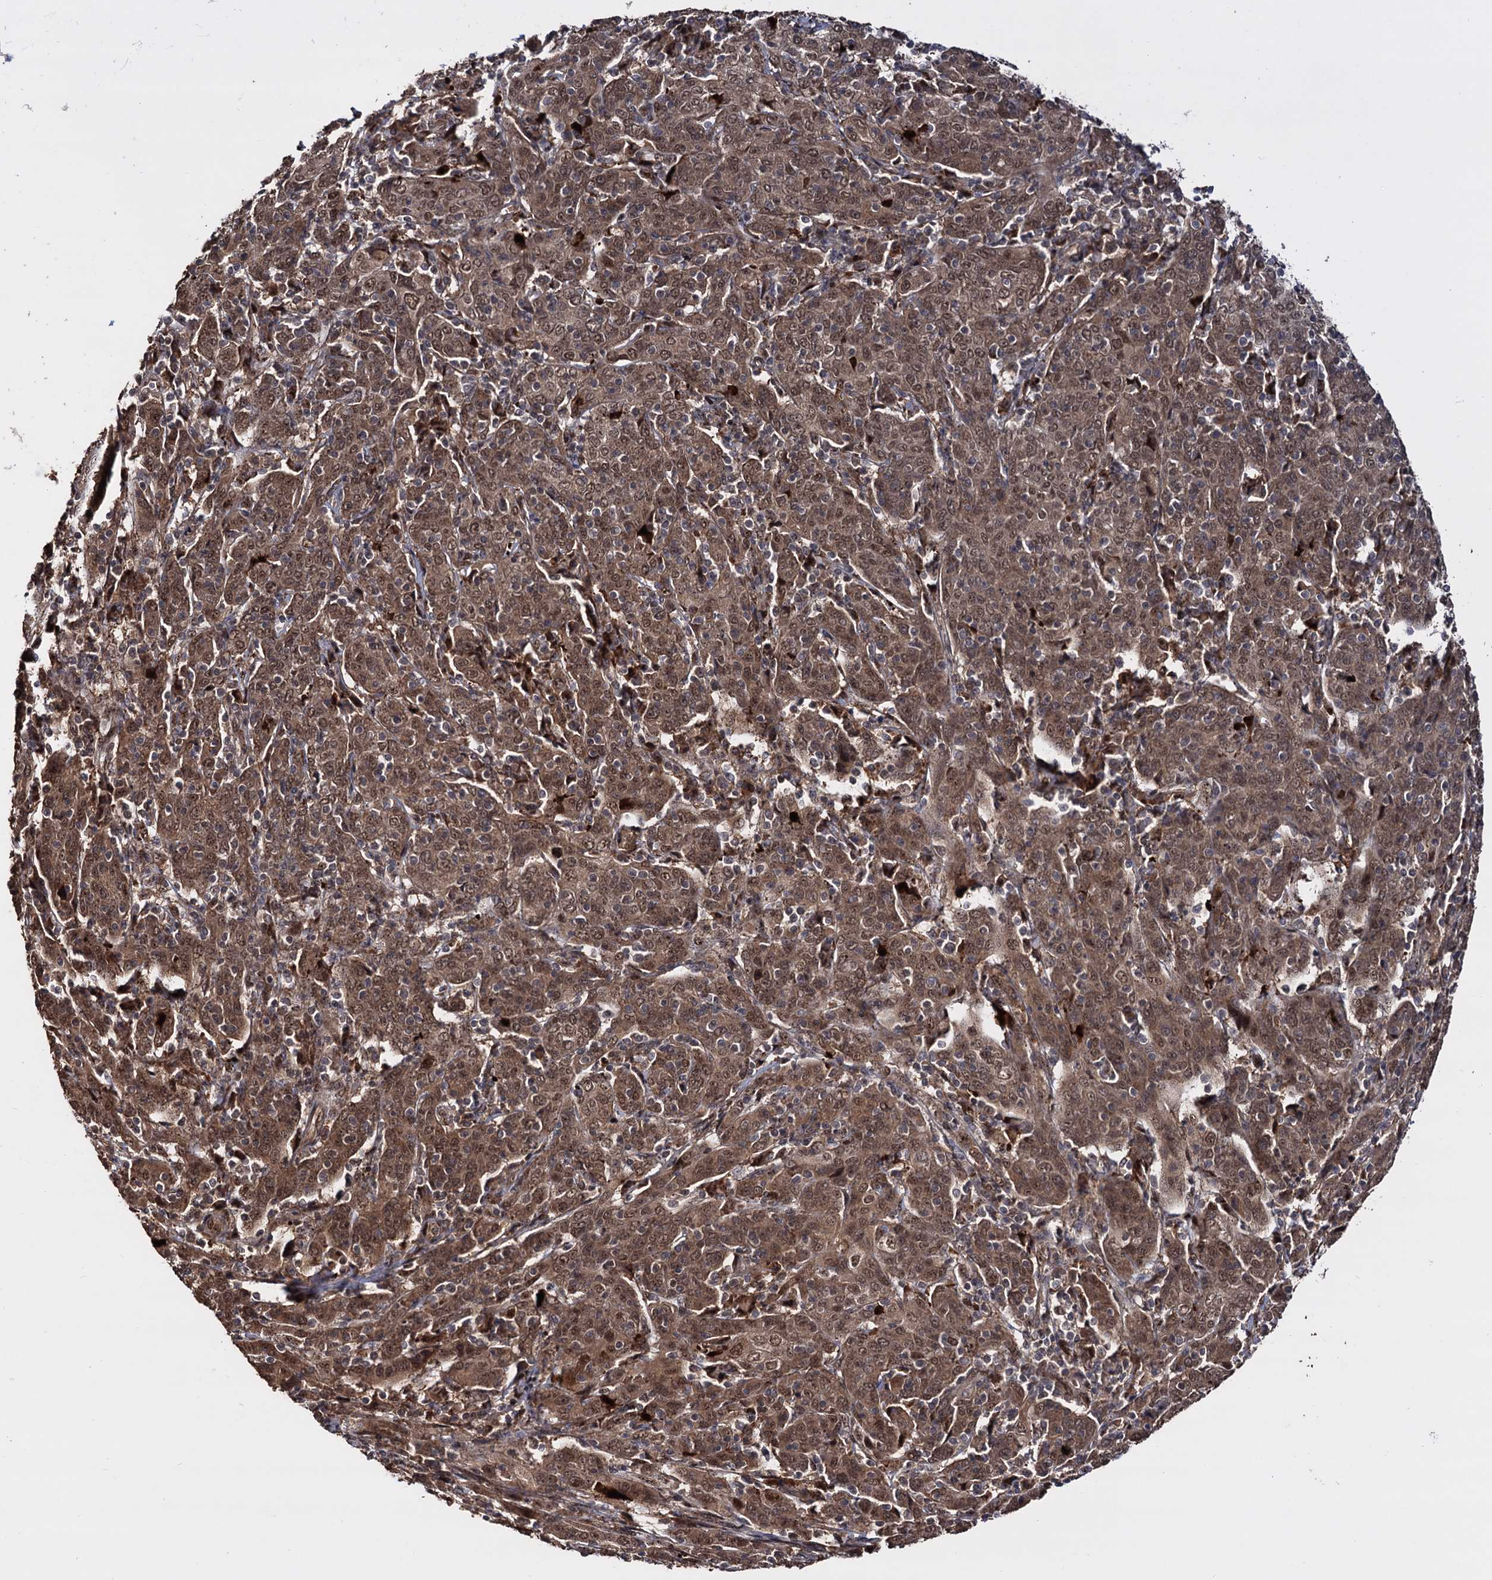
{"staining": {"intensity": "moderate", "quantity": ">75%", "location": "cytoplasmic/membranous,nuclear"}, "tissue": "cervical cancer", "cell_type": "Tumor cells", "image_type": "cancer", "snomed": [{"axis": "morphology", "description": "Squamous cell carcinoma, NOS"}, {"axis": "topography", "description": "Cervix"}], "caption": "Brown immunohistochemical staining in cervical cancer (squamous cell carcinoma) demonstrates moderate cytoplasmic/membranous and nuclear positivity in approximately >75% of tumor cells.", "gene": "PIGB", "patient": {"sex": "female", "age": 67}}